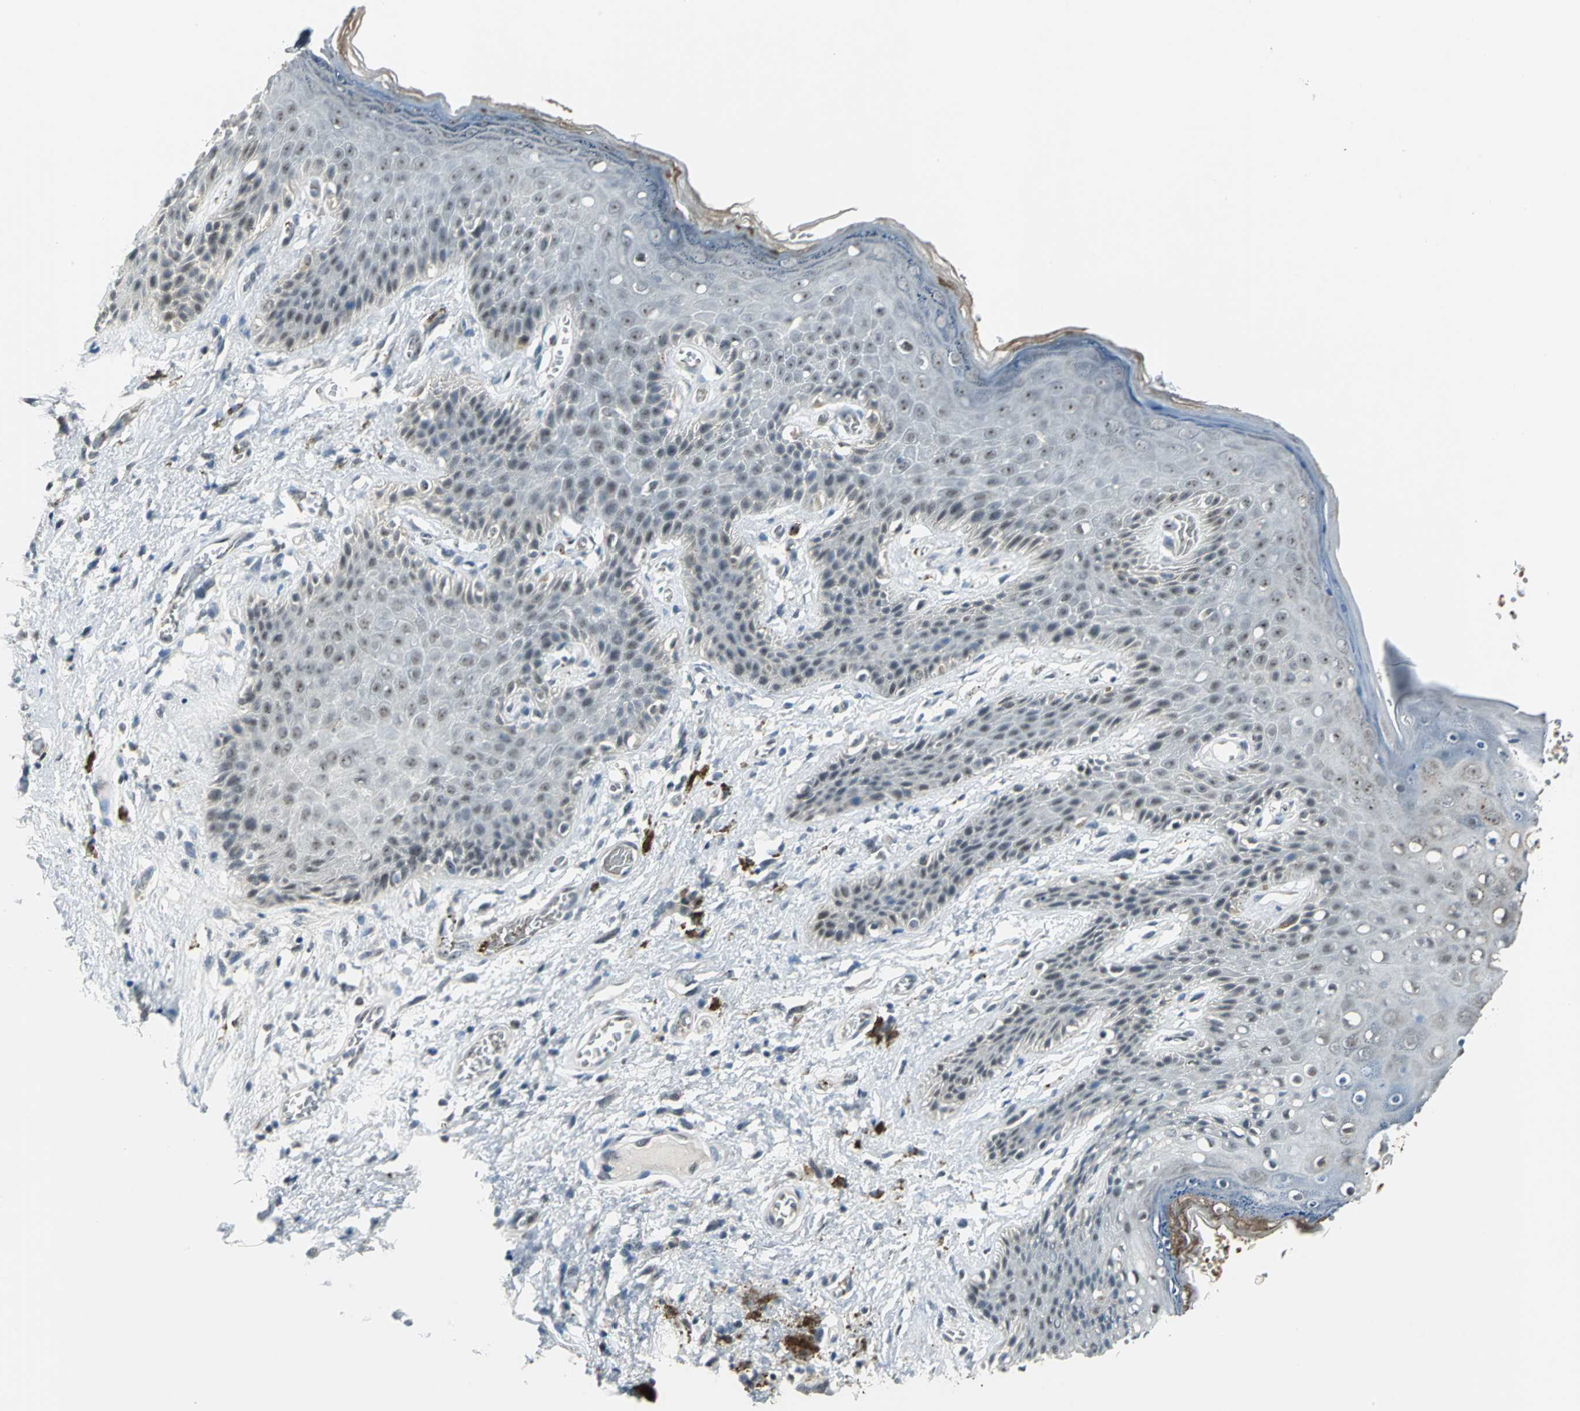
{"staining": {"intensity": "moderate", "quantity": "25%-75%", "location": "nuclear"}, "tissue": "skin", "cell_type": "Epidermal cells", "image_type": "normal", "snomed": [{"axis": "morphology", "description": "Normal tissue, NOS"}, {"axis": "topography", "description": "Anal"}], "caption": "Normal skin reveals moderate nuclear expression in approximately 25%-75% of epidermal cells, visualized by immunohistochemistry.", "gene": "GLI3", "patient": {"sex": "female", "age": 46}}